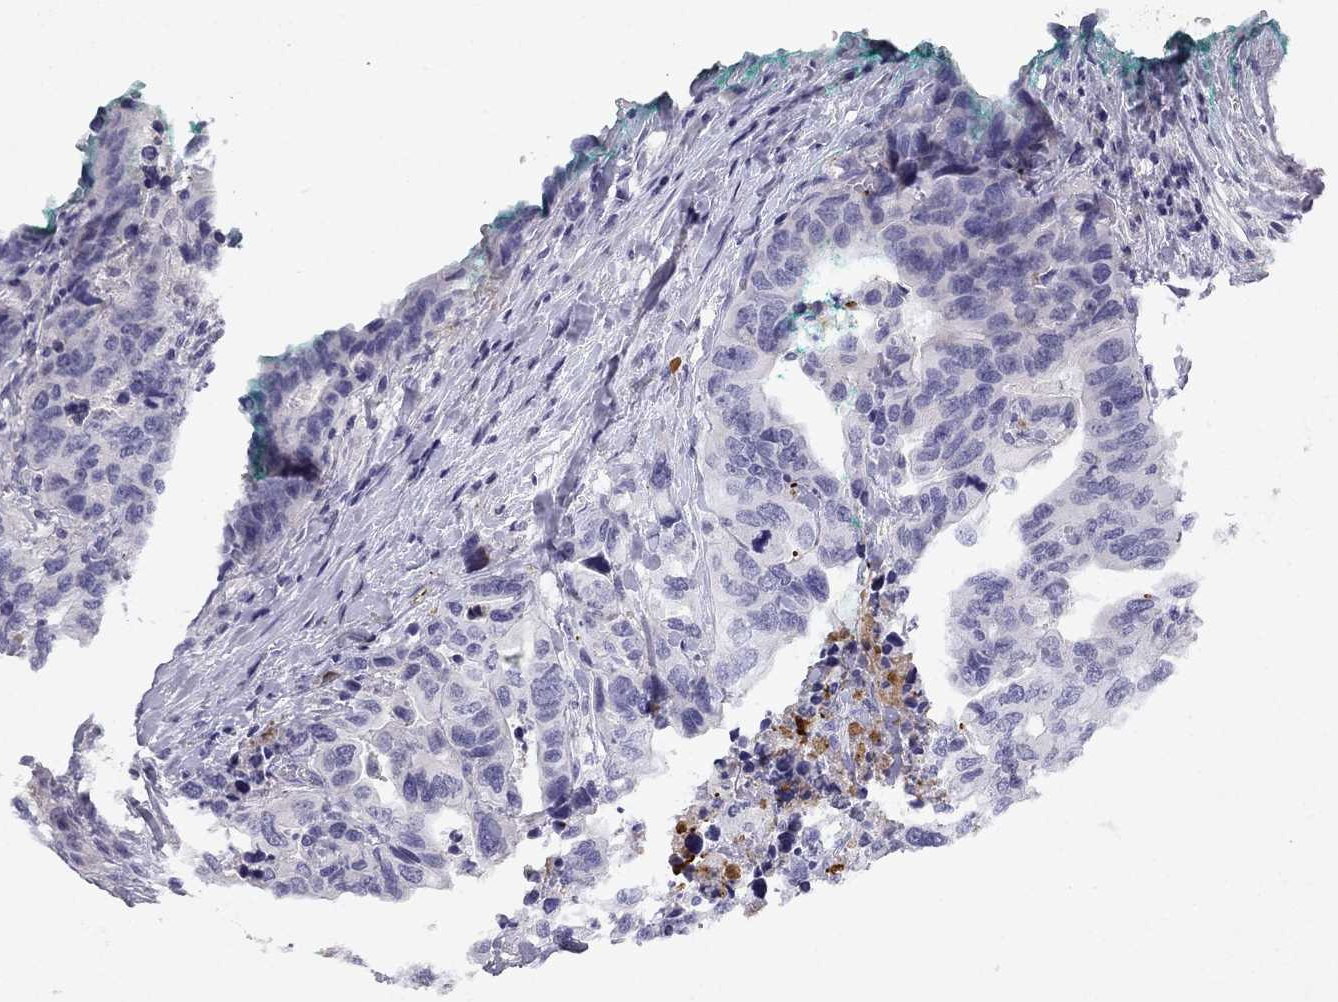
{"staining": {"intensity": "negative", "quantity": "none", "location": "none"}, "tissue": "stomach cancer", "cell_type": "Tumor cells", "image_type": "cancer", "snomed": [{"axis": "morphology", "description": "Adenocarcinoma, NOS"}, {"axis": "topography", "description": "Stomach, upper"}], "caption": "There is no significant positivity in tumor cells of stomach cancer (adenocarcinoma).", "gene": "SLC6A4", "patient": {"sex": "female", "age": 67}}